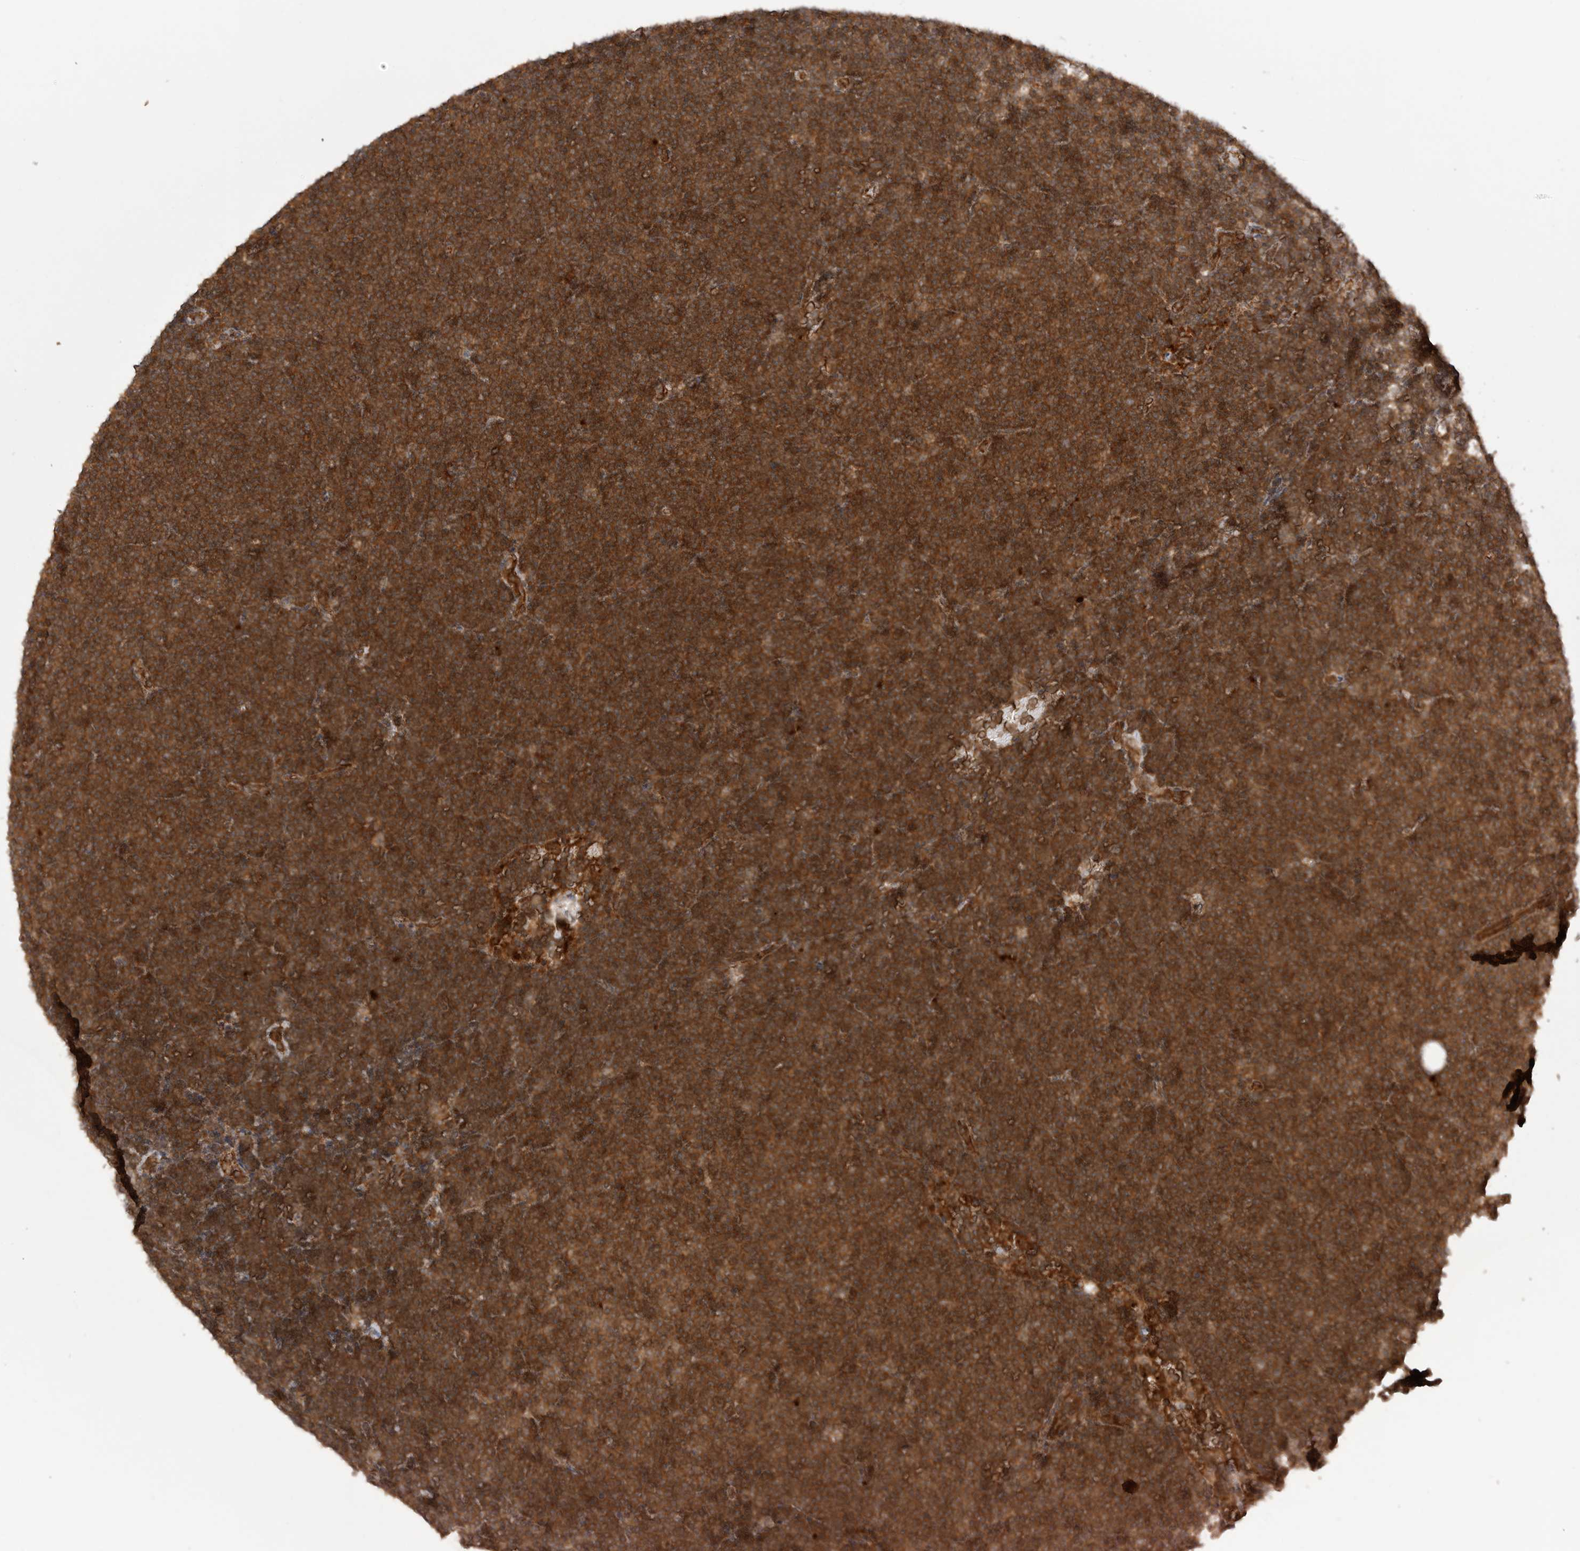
{"staining": {"intensity": "strong", "quantity": ">75%", "location": "cytoplasmic/membranous"}, "tissue": "lymphoma", "cell_type": "Tumor cells", "image_type": "cancer", "snomed": [{"axis": "morphology", "description": "Malignant lymphoma, non-Hodgkin's type, Low grade"}, {"axis": "topography", "description": "Lymph node"}], "caption": "About >75% of tumor cells in low-grade malignant lymphoma, non-Hodgkin's type show strong cytoplasmic/membranous protein expression as visualized by brown immunohistochemical staining.", "gene": "PRDX4", "patient": {"sex": "female", "age": 53}}